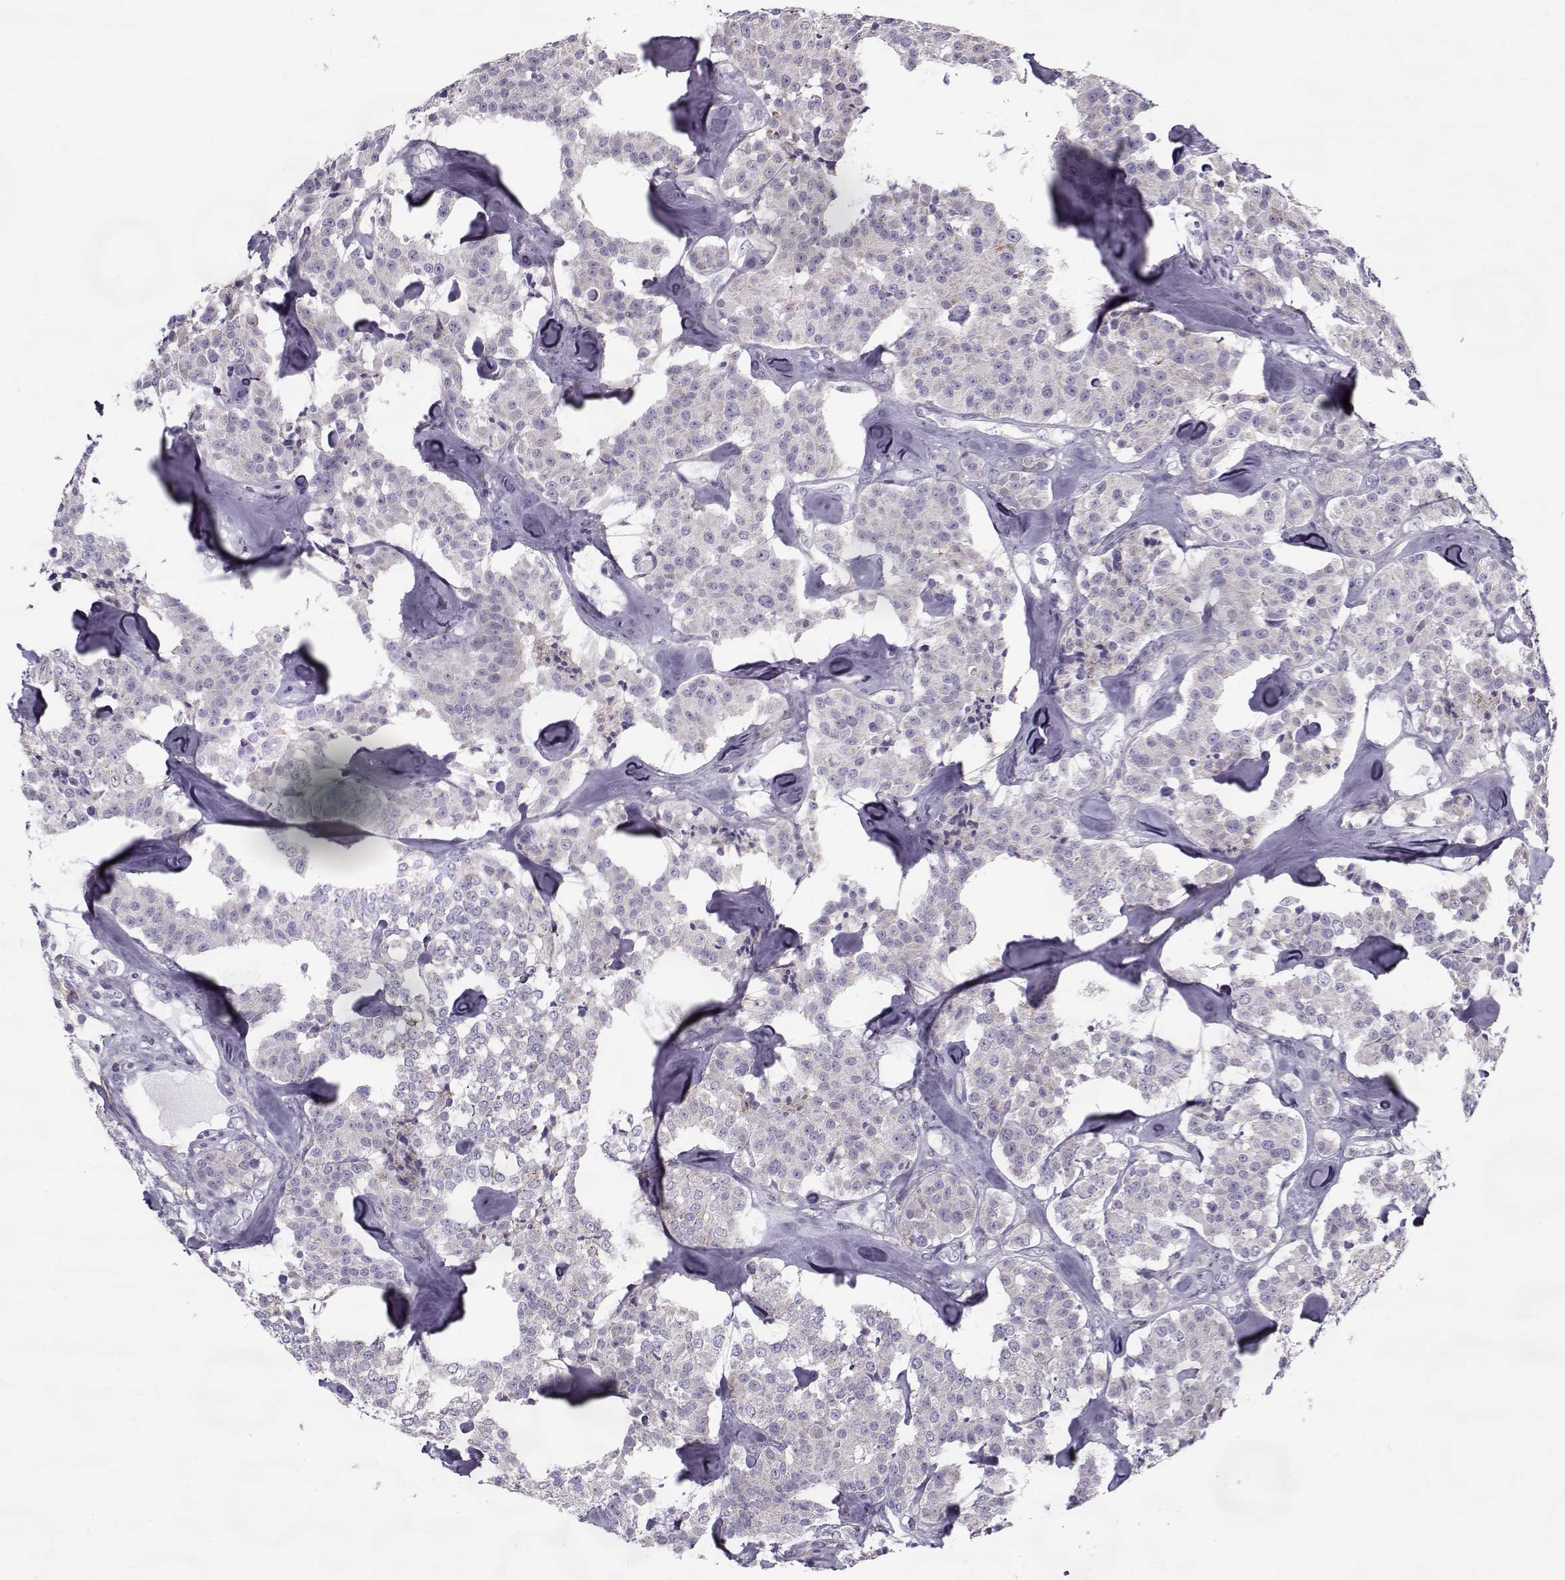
{"staining": {"intensity": "negative", "quantity": "none", "location": "none"}, "tissue": "carcinoid", "cell_type": "Tumor cells", "image_type": "cancer", "snomed": [{"axis": "morphology", "description": "Carcinoid, malignant, NOS"}, {"axis": "topography", "description": "Pancreas"}], "caption": "Tumor cells show no significant staining in carcinoid (malignant).", "gene": "PP2D1", "patient": {"sex": "male", "age": 41}}